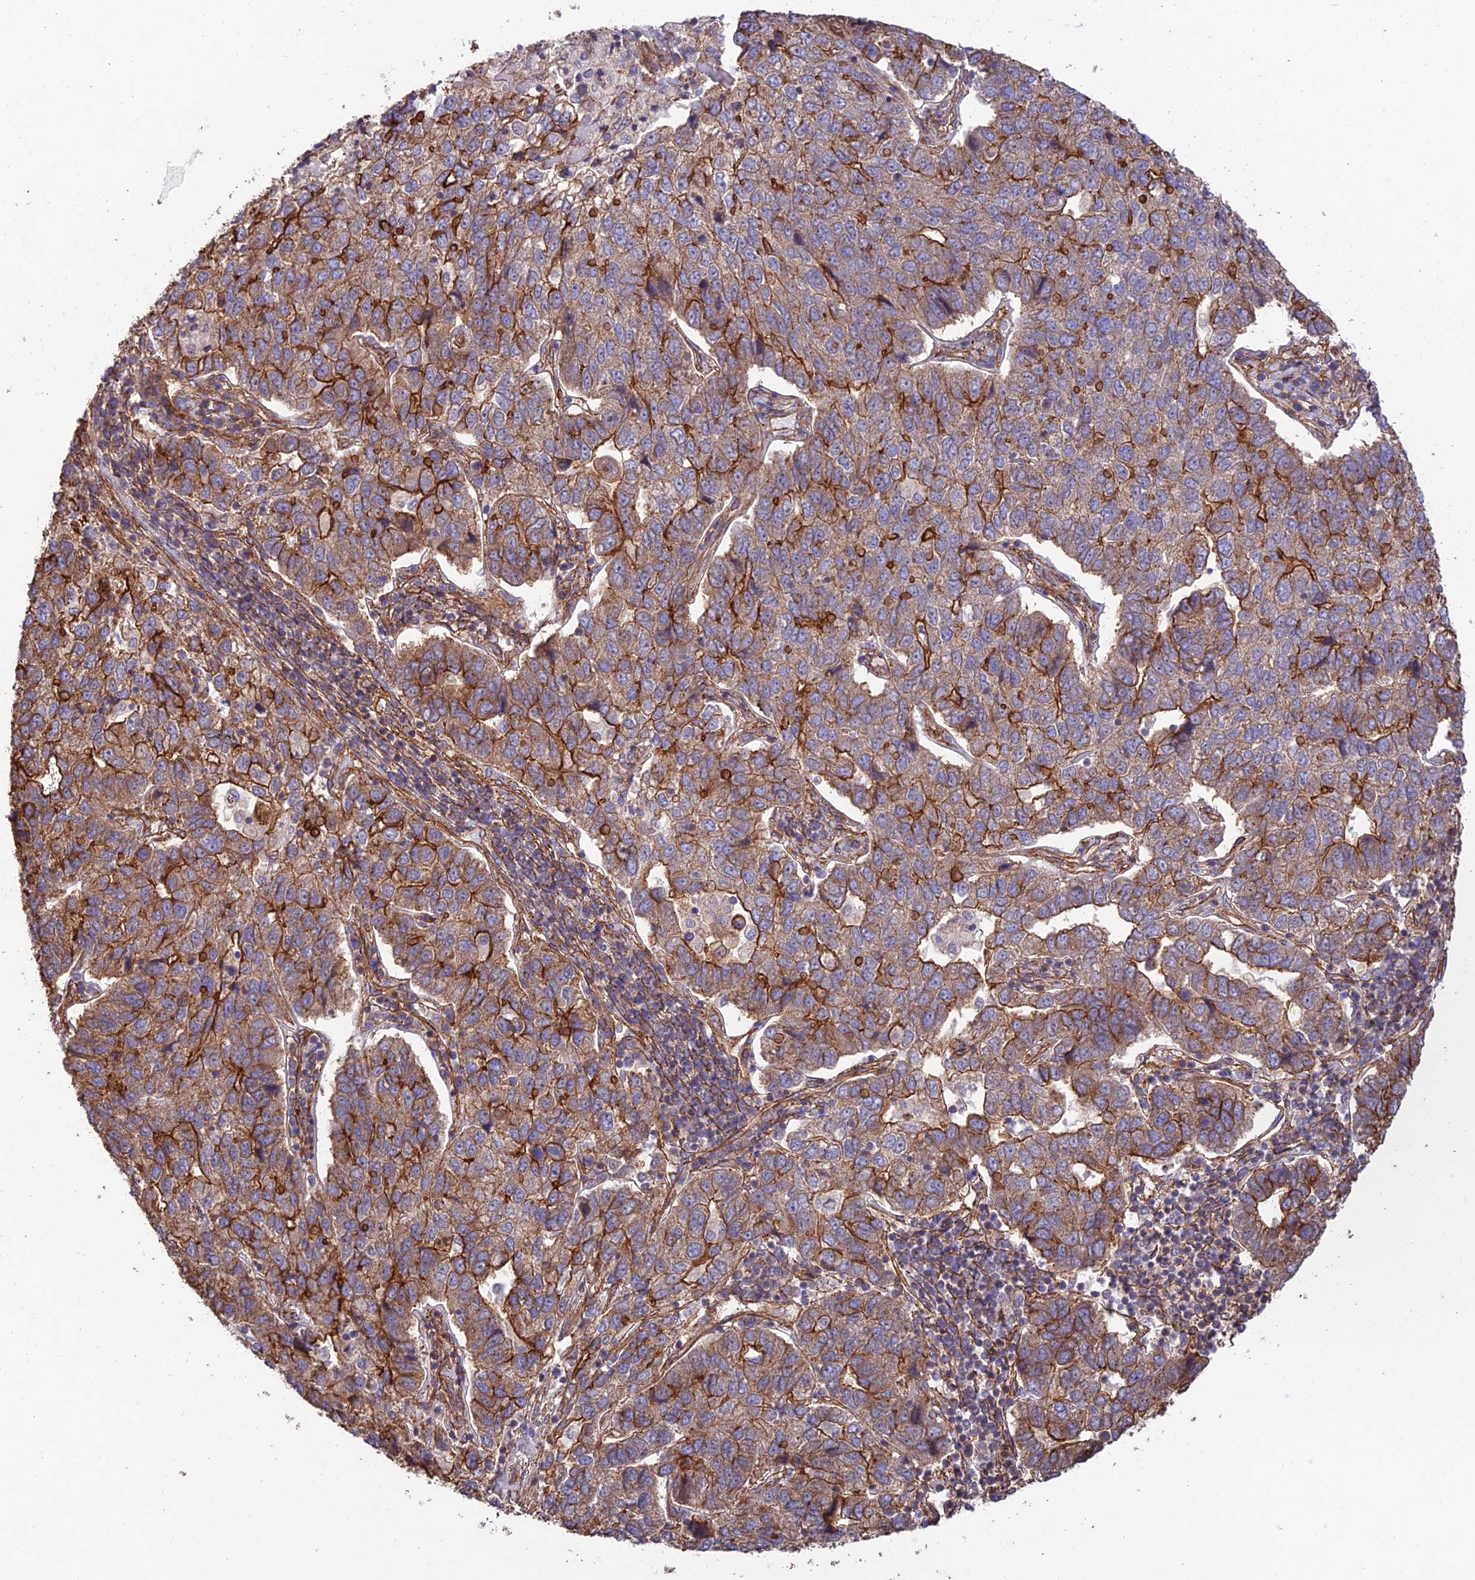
{"staining": {"intensity": "strong", "quantity": "25%-75%", "location": "cytoplasmic/membranous"}, "tissue": "pancreatic cancer", "cell_type": "Tumor cells", "image_type": "cancer", "snomed": [{"axis": "morphology", "description": "Adenocarcinoma, NOS"}, {"axis": "topography", "description": "Pancreas"}], "caption": "Strong cytoplasmic/membranous positivity for a protein is present in about 25%-75% of tumor cells of pancreatic cancer (adenocarcinoma) using IHC.", "gene": "HOMER2", "patient": {"sex": "female", "age": 61}}